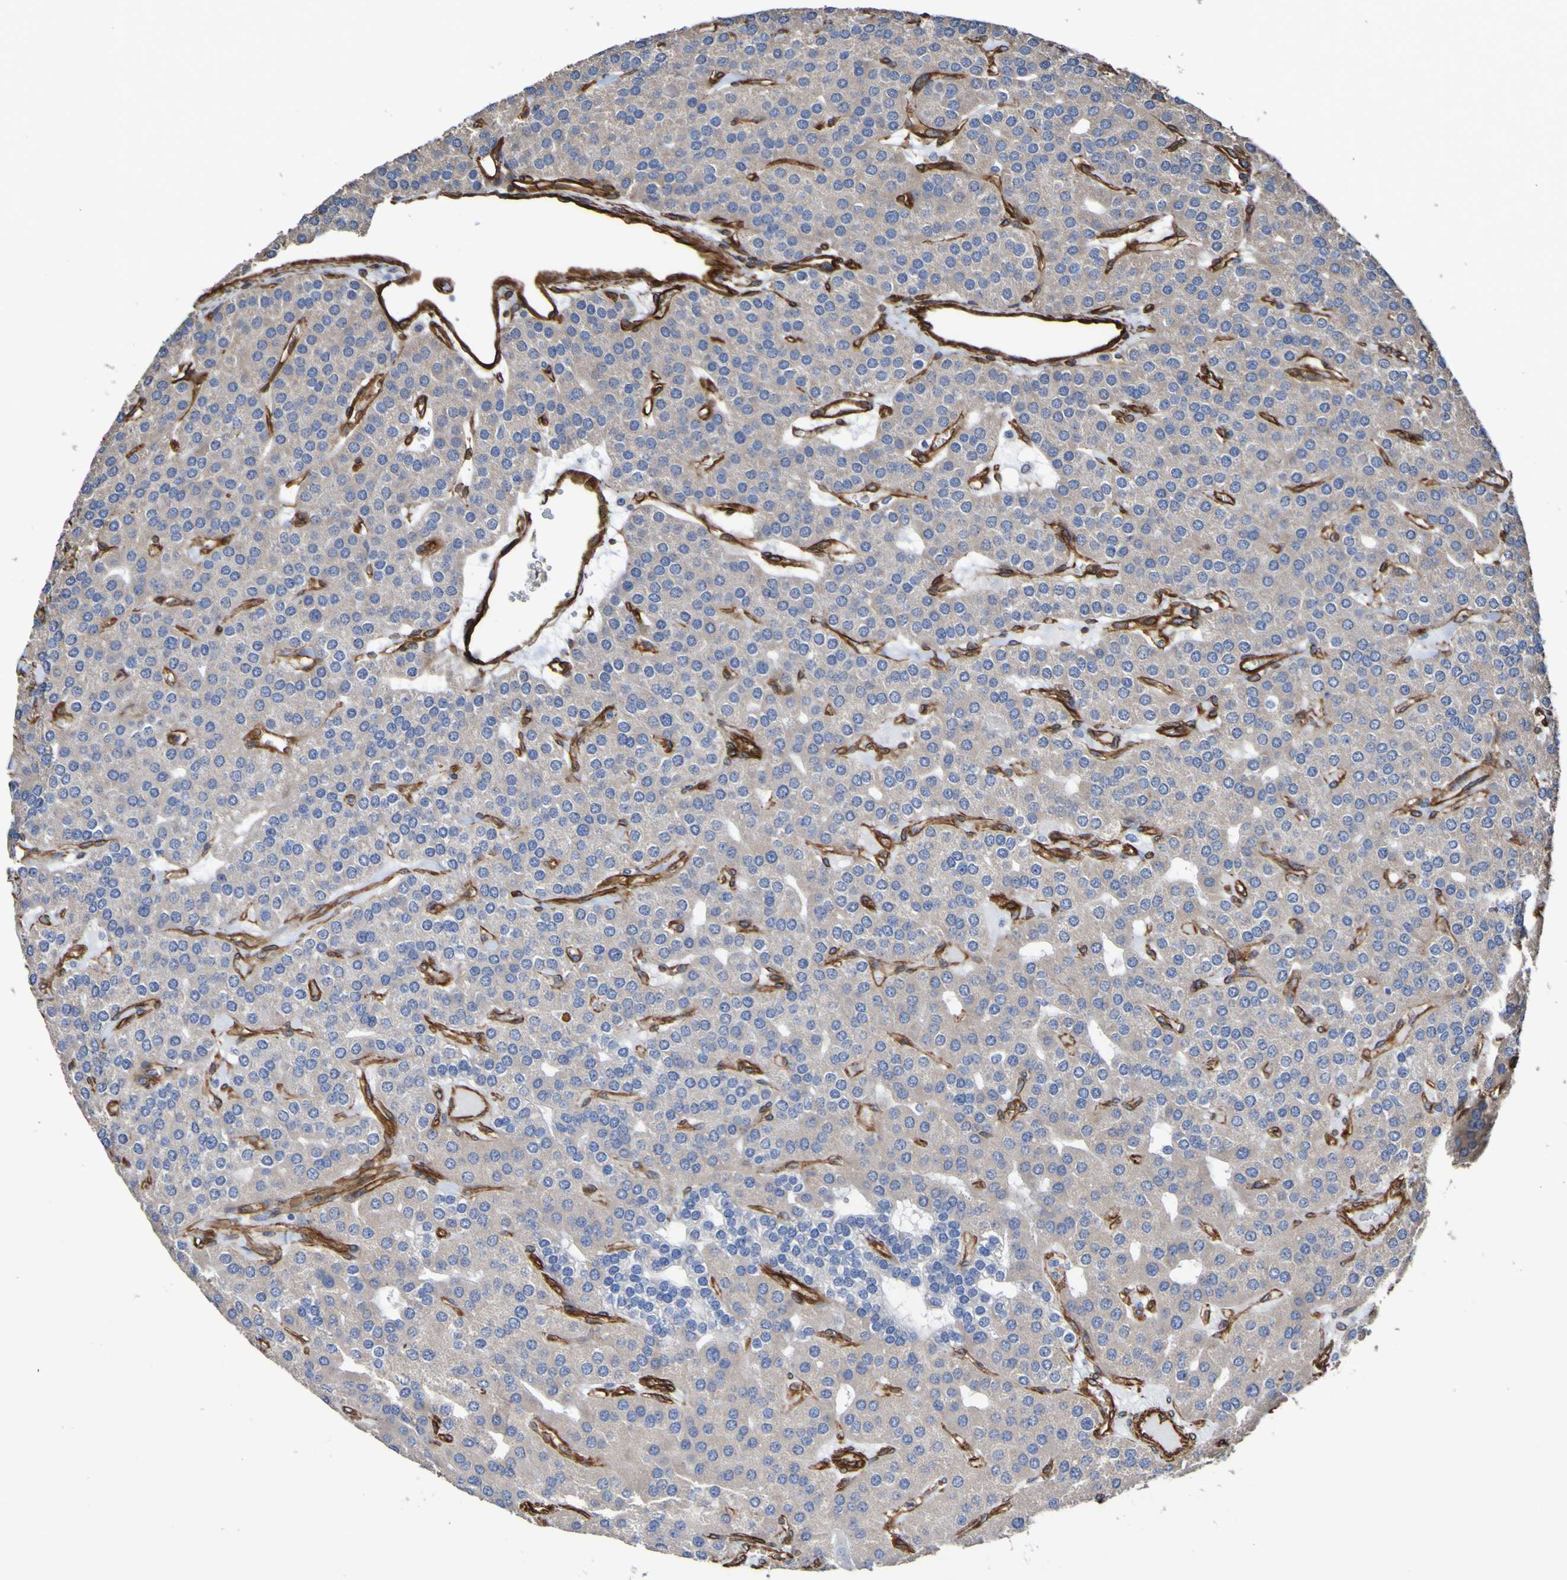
{"staining": {"intensity": "weak", "quantity": ">75%", "location": "cytoplasmic/membranous"}, "tissue": "parathyroid gland", "cell_type": "Glandular cells", "image_type": "normal", "snomed": [{"axis": "morphology", "description": "Normal tissue, NOS"}, {"axis": "morphology", "description": "Adenoma, NOS"}, {"axis": "topography", "description": "Parathyroid gland"}], "caption": "Weak cytoplasmic/membranous expression for a protein is present in approximately >75% of glandular cells of unremarkable parathyroid gland using IHC.", "gene": "ELMOD3", "patient": {"sex": "female", "age": 86}}